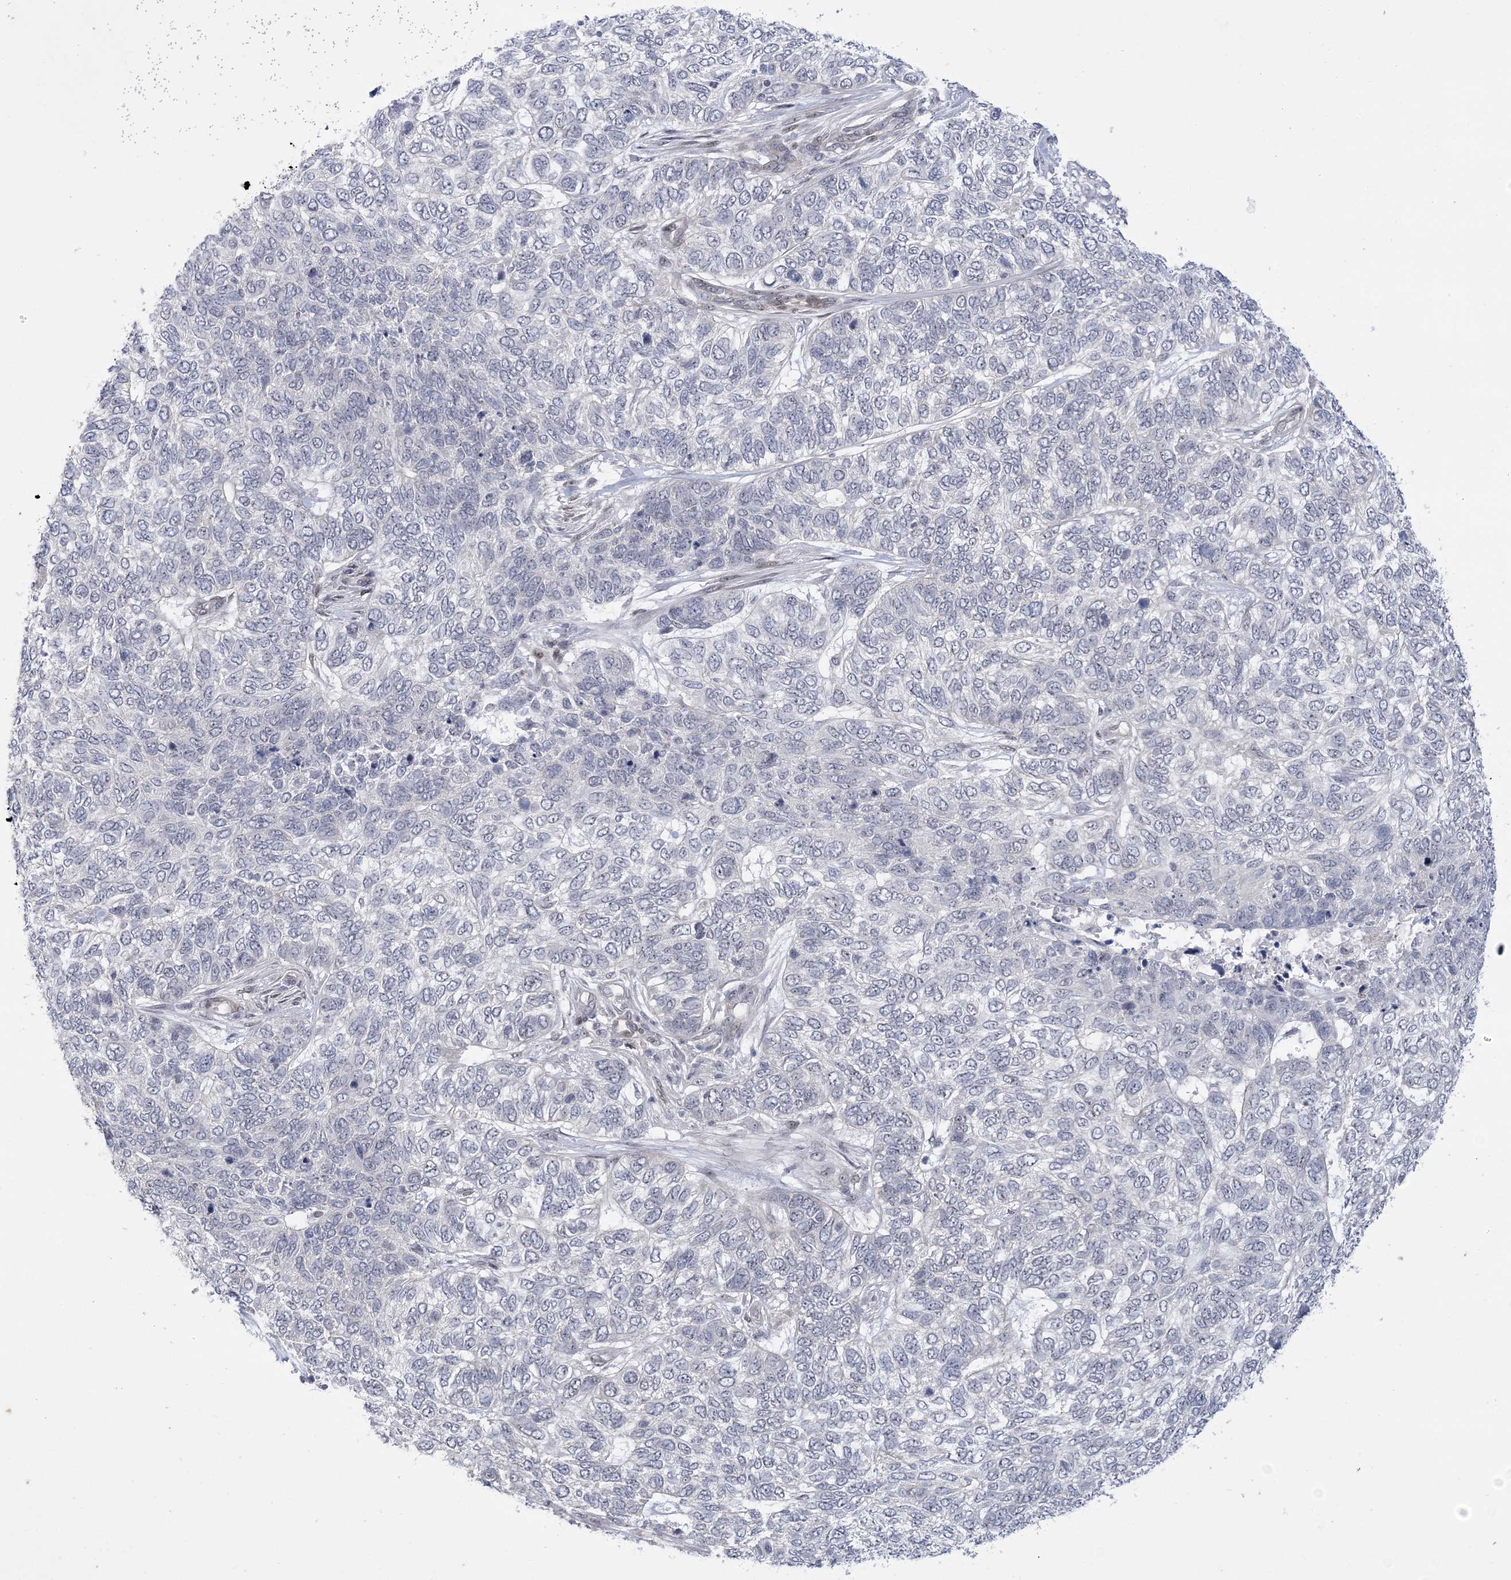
{"staining": {"intensity": "negative", "quantity": "none", "location": "none"}, "tissue": "skin cancer", "cell_type": "Tumor cells", "image_type": "cancer", "snomed": [{"axis": "morphology", "description": "Basal cell carcinoma"}, {"axis": "topography", "description": "Skin"}], "caption": "The IHC image has no significant staining in tumor cells of skin cancer (basal cell carcinoma) tissue.", "gene": "HOMEZ", "patient": {"sex": "female", "age": 65}}